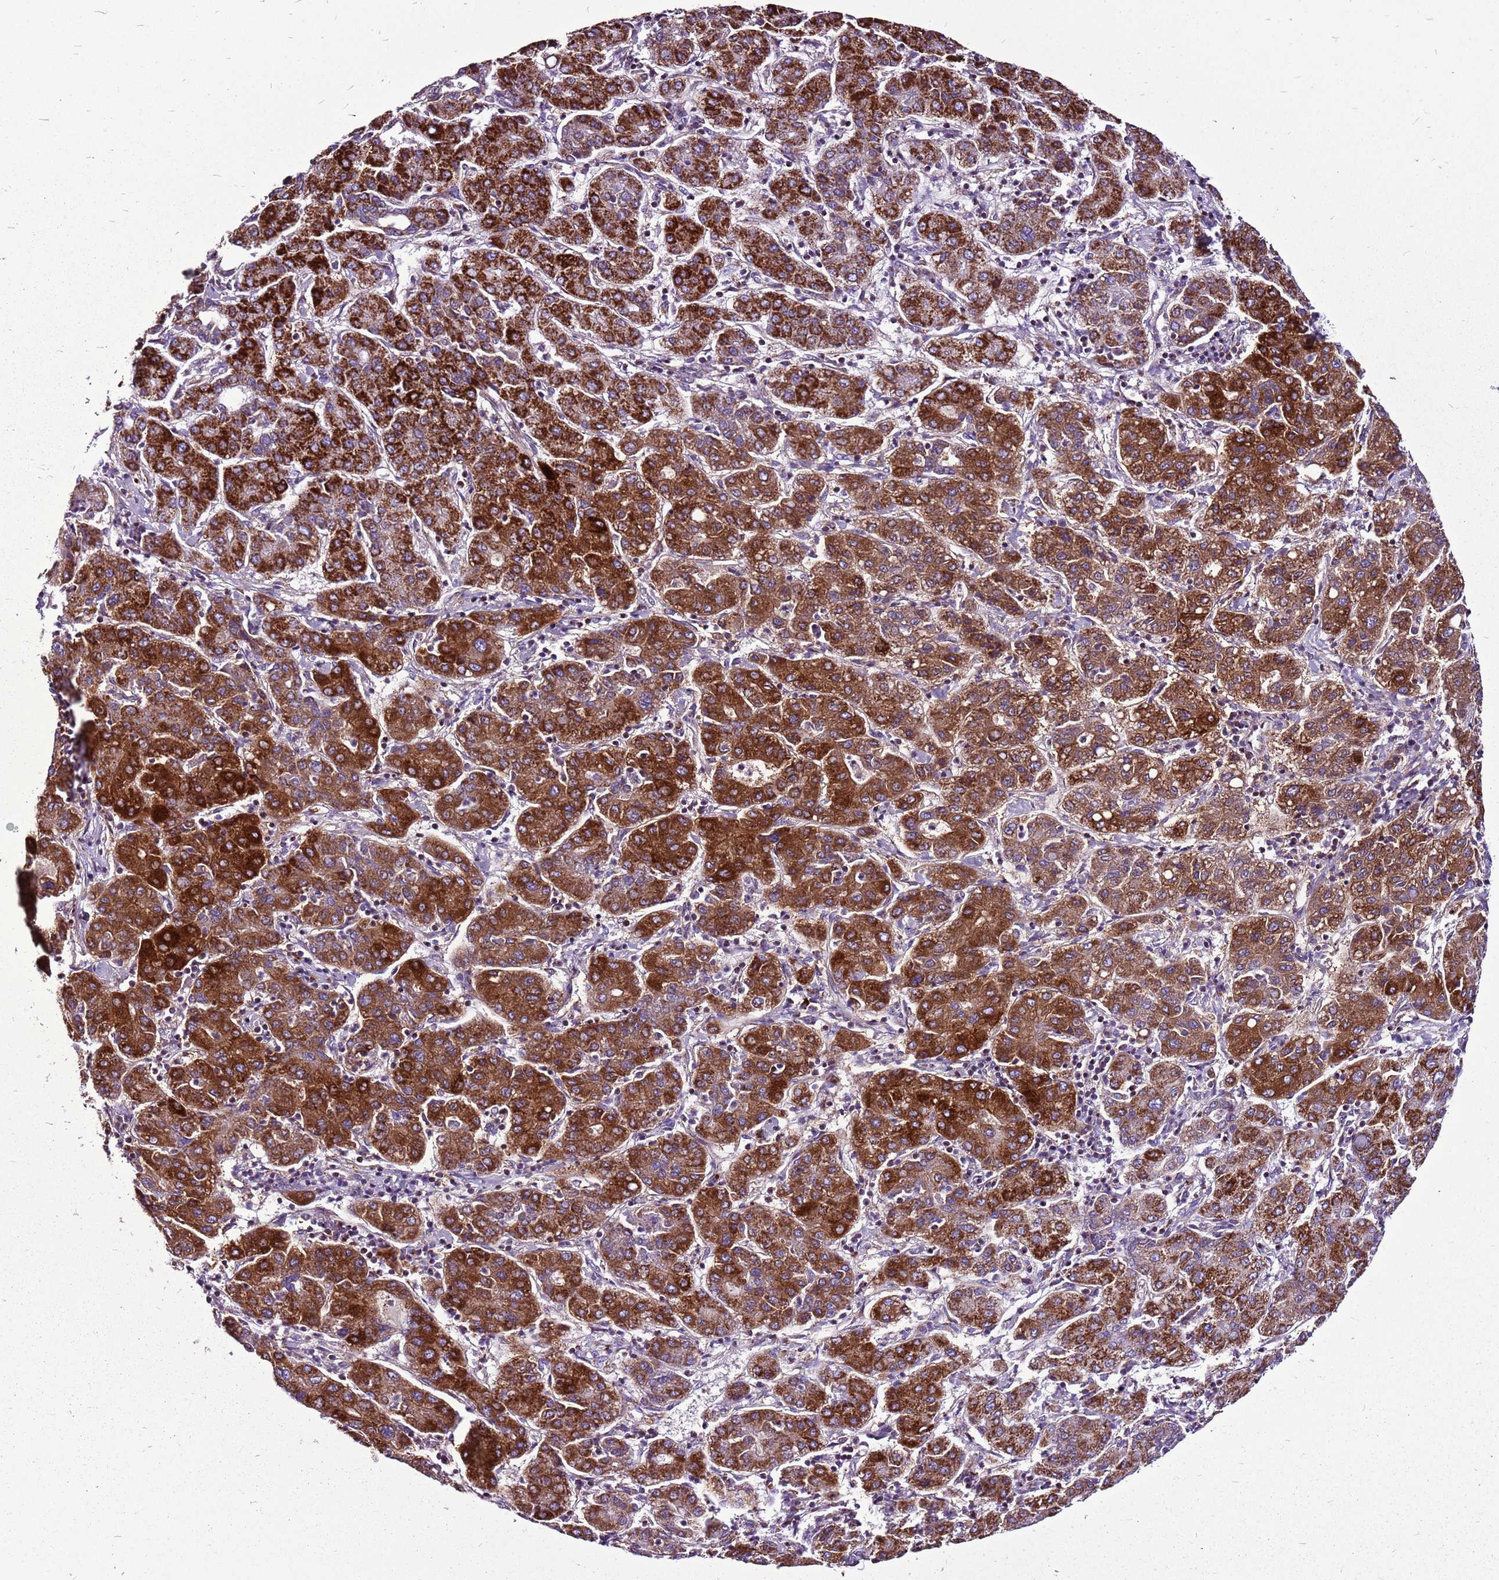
{"staining": {"intensity": "strong", "quantity": ">75%", "location": "cytoplasmic/membranous"}, "tissue": "liver cancer", "cell_type": "Tumor cells", "image_type": "cancer", "snomed": [{"axis": "morphology", "description": "Carcinoma, Hepatocellular, NOS"}, {"axis": "topography", "description": "Liver"}], "caption": "Liver cancer tissue displays strong cytoplasmic/membranous staining in approximately >75% of tumor cells", "gene": "GCDH", "patient": {"sex": "male", "age": 65}}